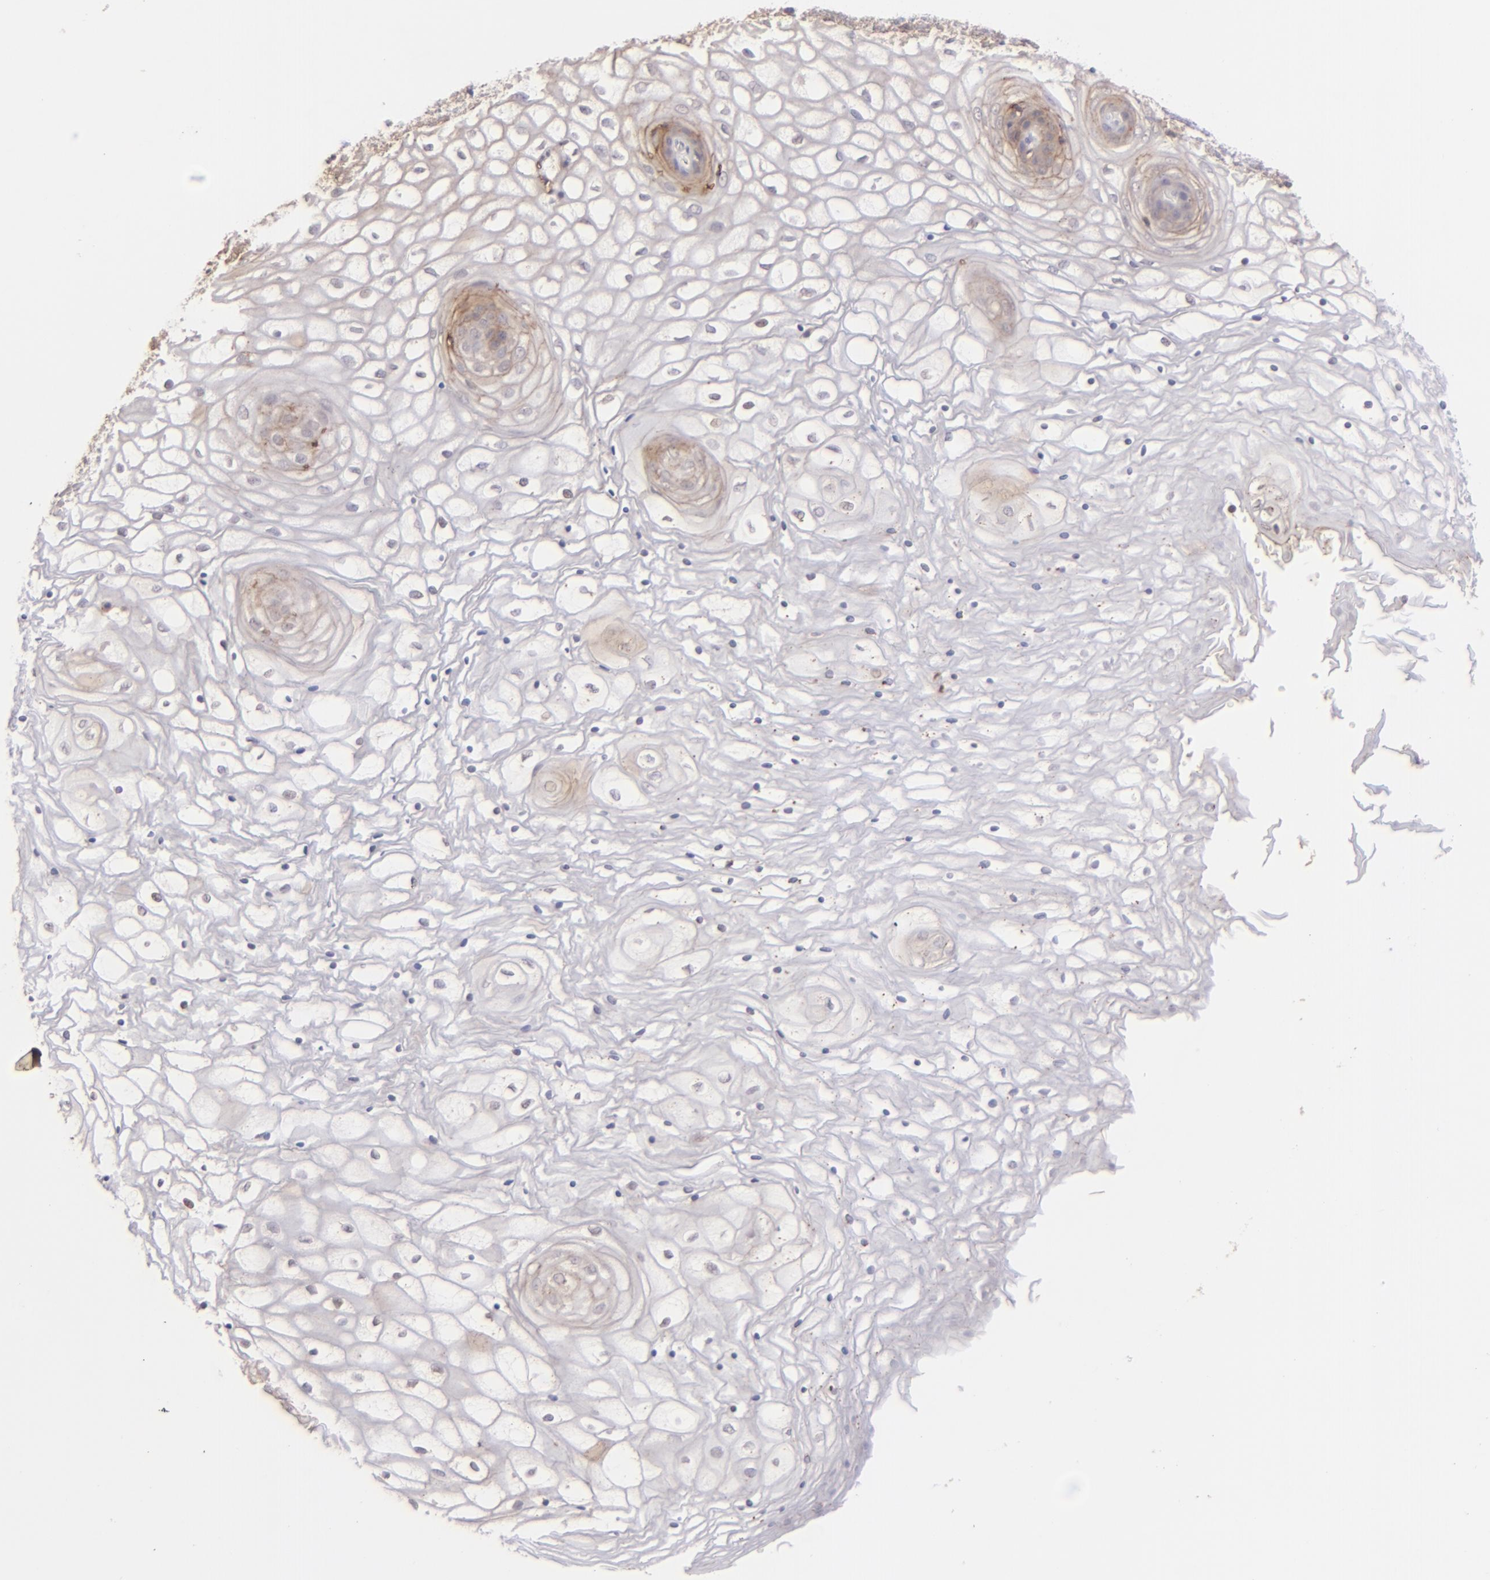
{"staining": {"intensity": "moderate", "quantity": "25%-75%", "location": "cytoplasmic/membranous"}, "tissue": "vagina", "cell_type": "Squamous epithelial cells", "image_type": "normal", "snomed": [{"axis": "morphology", "description": "Normal tissue, NOS"}, {"axis": "topography", "description": "Vagina"}], "caption": "Immunohistochemistry staining of normal vagina, which shows medium levels of moderate cytoplasmic/membranous positivity in approximately 25%-75% of squamous epithelial cells indicating moderate cytoplasmic/membranous protein staining. The staining was performed using DAB (3,3'-diaminobenzidine) (brown) for protein detection and nuclei were counterstained in hematoxylin (blue).", "gene": "CLDN1", "patient": {"sex": "female", "age": 34}}